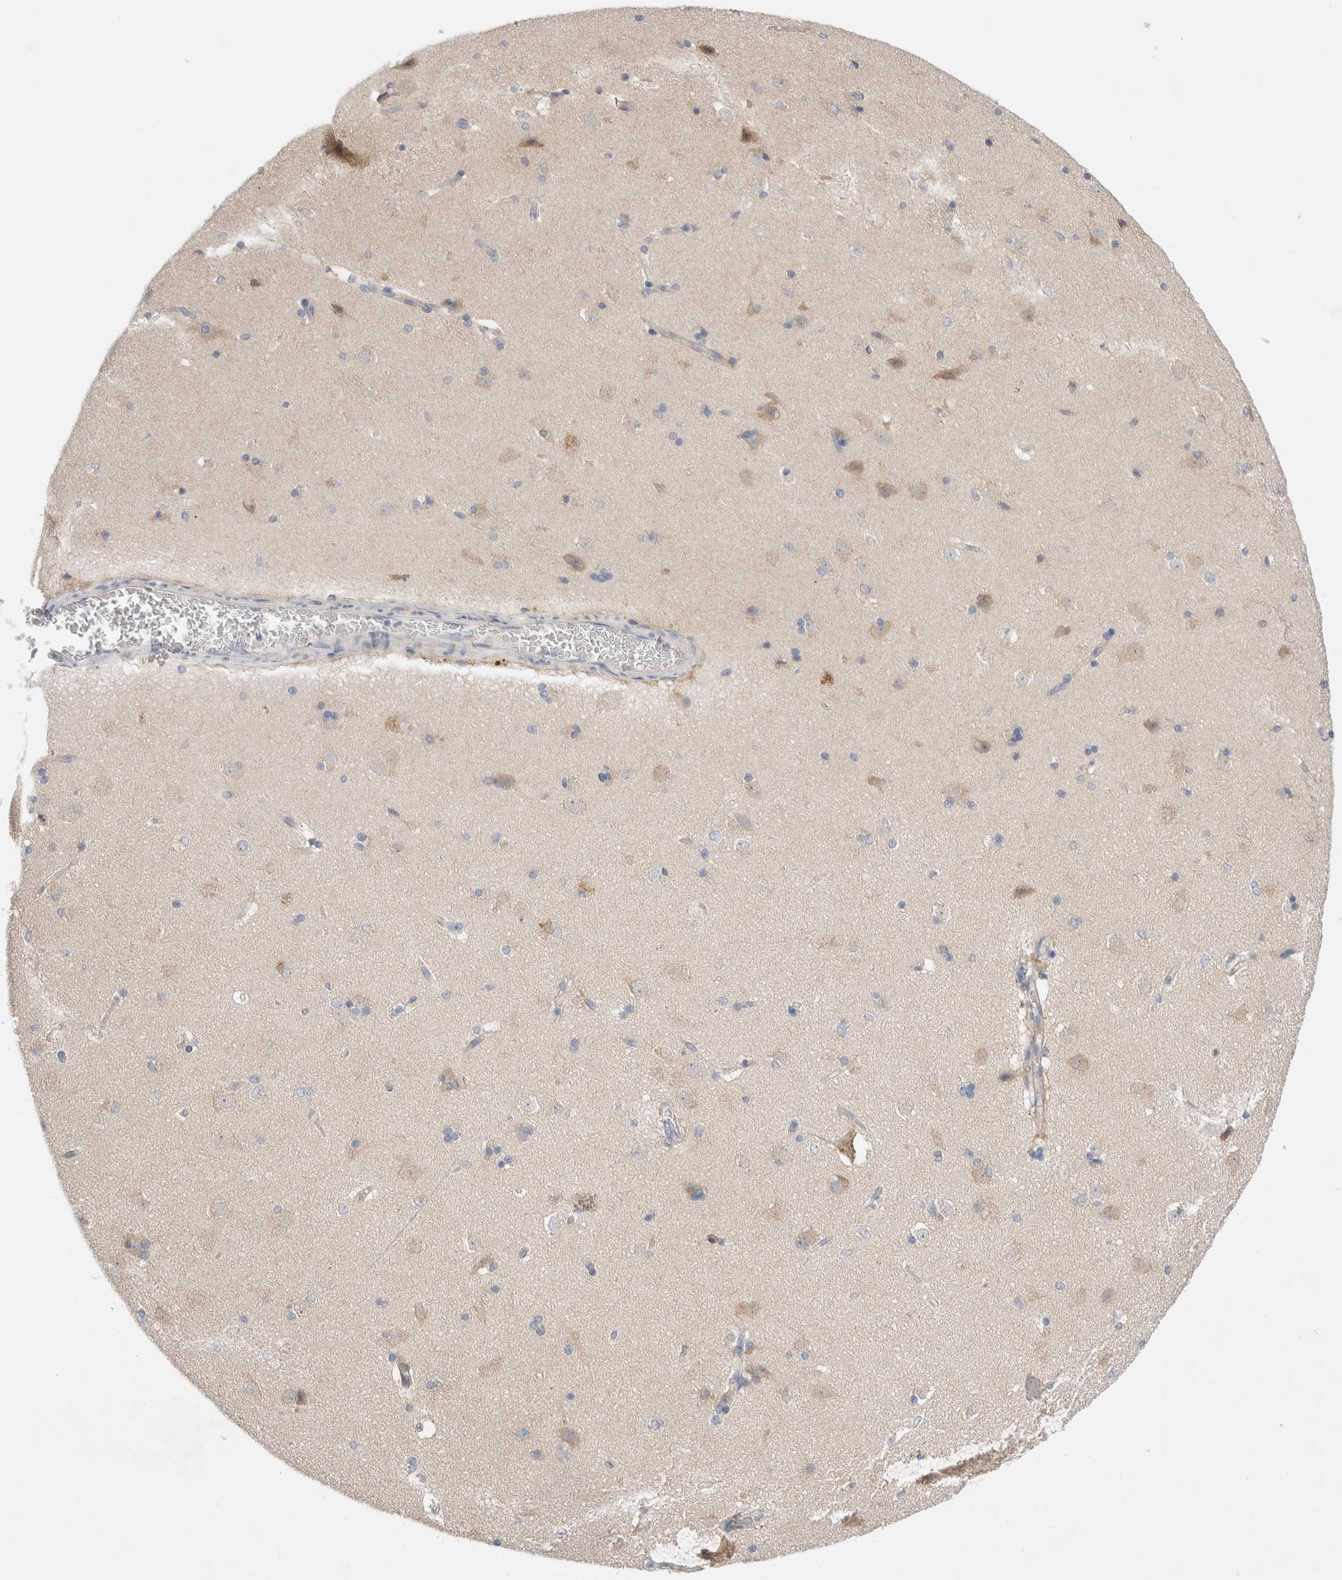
{"staining": {"intensity": "weak", "quantity": "<25%", "location": "cytoplasmic/membranous"}, "tissue": "caudate", "cell_type": "Glial cells", "image_type": "normal", "snomed": [{"axis": "morphology", "description": "Normal tissue, NOS"}, {"axis": "topography", "description": "Lateral ventricle wall"}], "caption": "Immunohistochemistry of benign caudate displays no staining in glial cells. (Stains: DAB (3,3'-diaminobenzidine) immunohistochemistry with hematoxylin counter stain, Microscopy: brightfield microscopy at high magnification).", "gene": "RBM12B", "patient": {"sex": "female", "age": 19}}